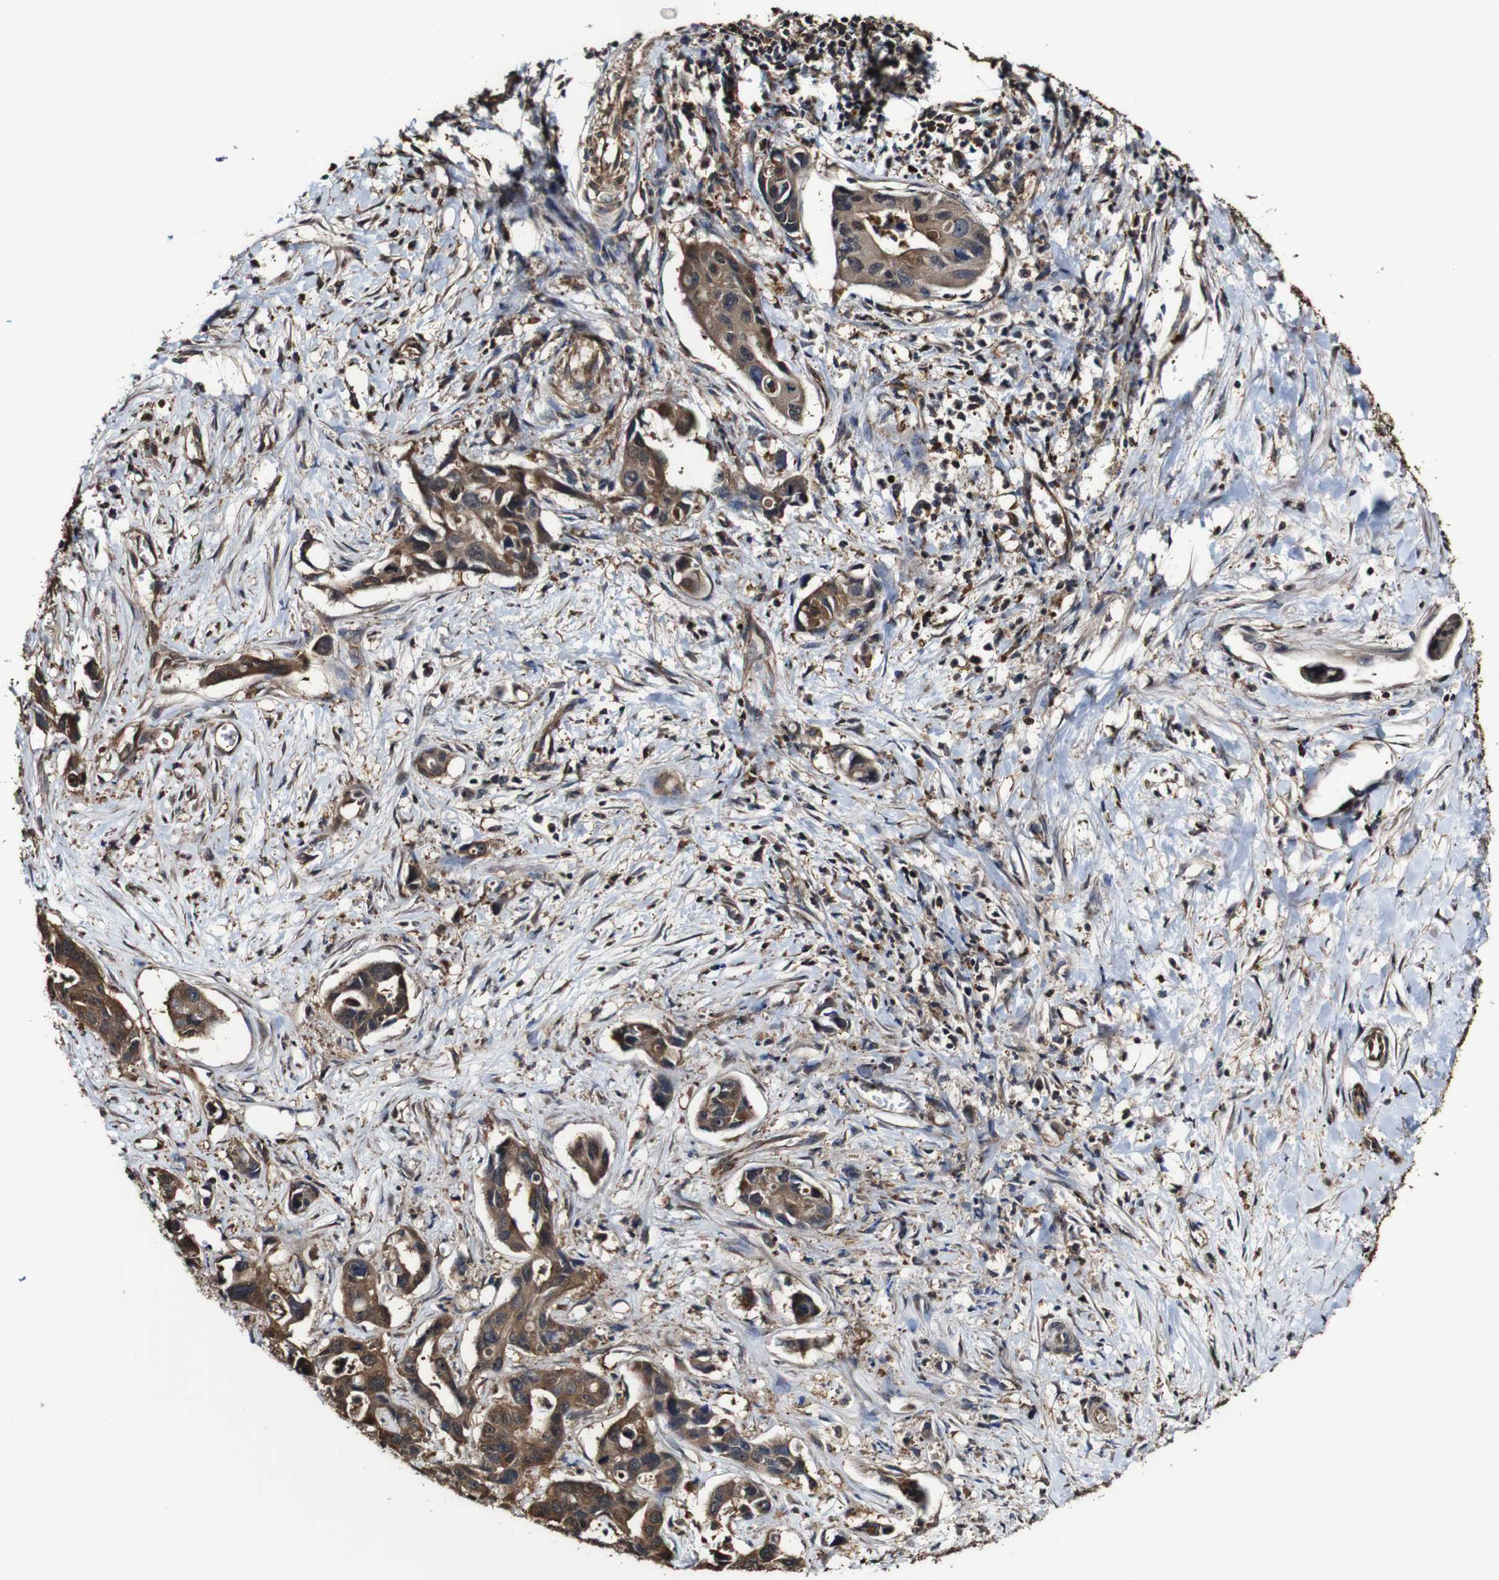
{"staining": {"intensity": "moderate", "quantity": ">75%", "location": "cytoplasmic/membranous"}, "tissue": "liver cancer", "cell_type": "Tumor cells", "image_type": "cancer", "snomed": [{"axis": "morphology", "description": "Cholangiocarcinoma"}, {"axis": "topography", "description": "Liver"}], "caption": "There is medium levels of moderate cytoplasmic/membranous expression in tumor cells of liver cancer, as demonstrated by immunohistochemical staining (brown color).", "gene": "PTPRR", "patient": {"sex": "female", "age": 65}}